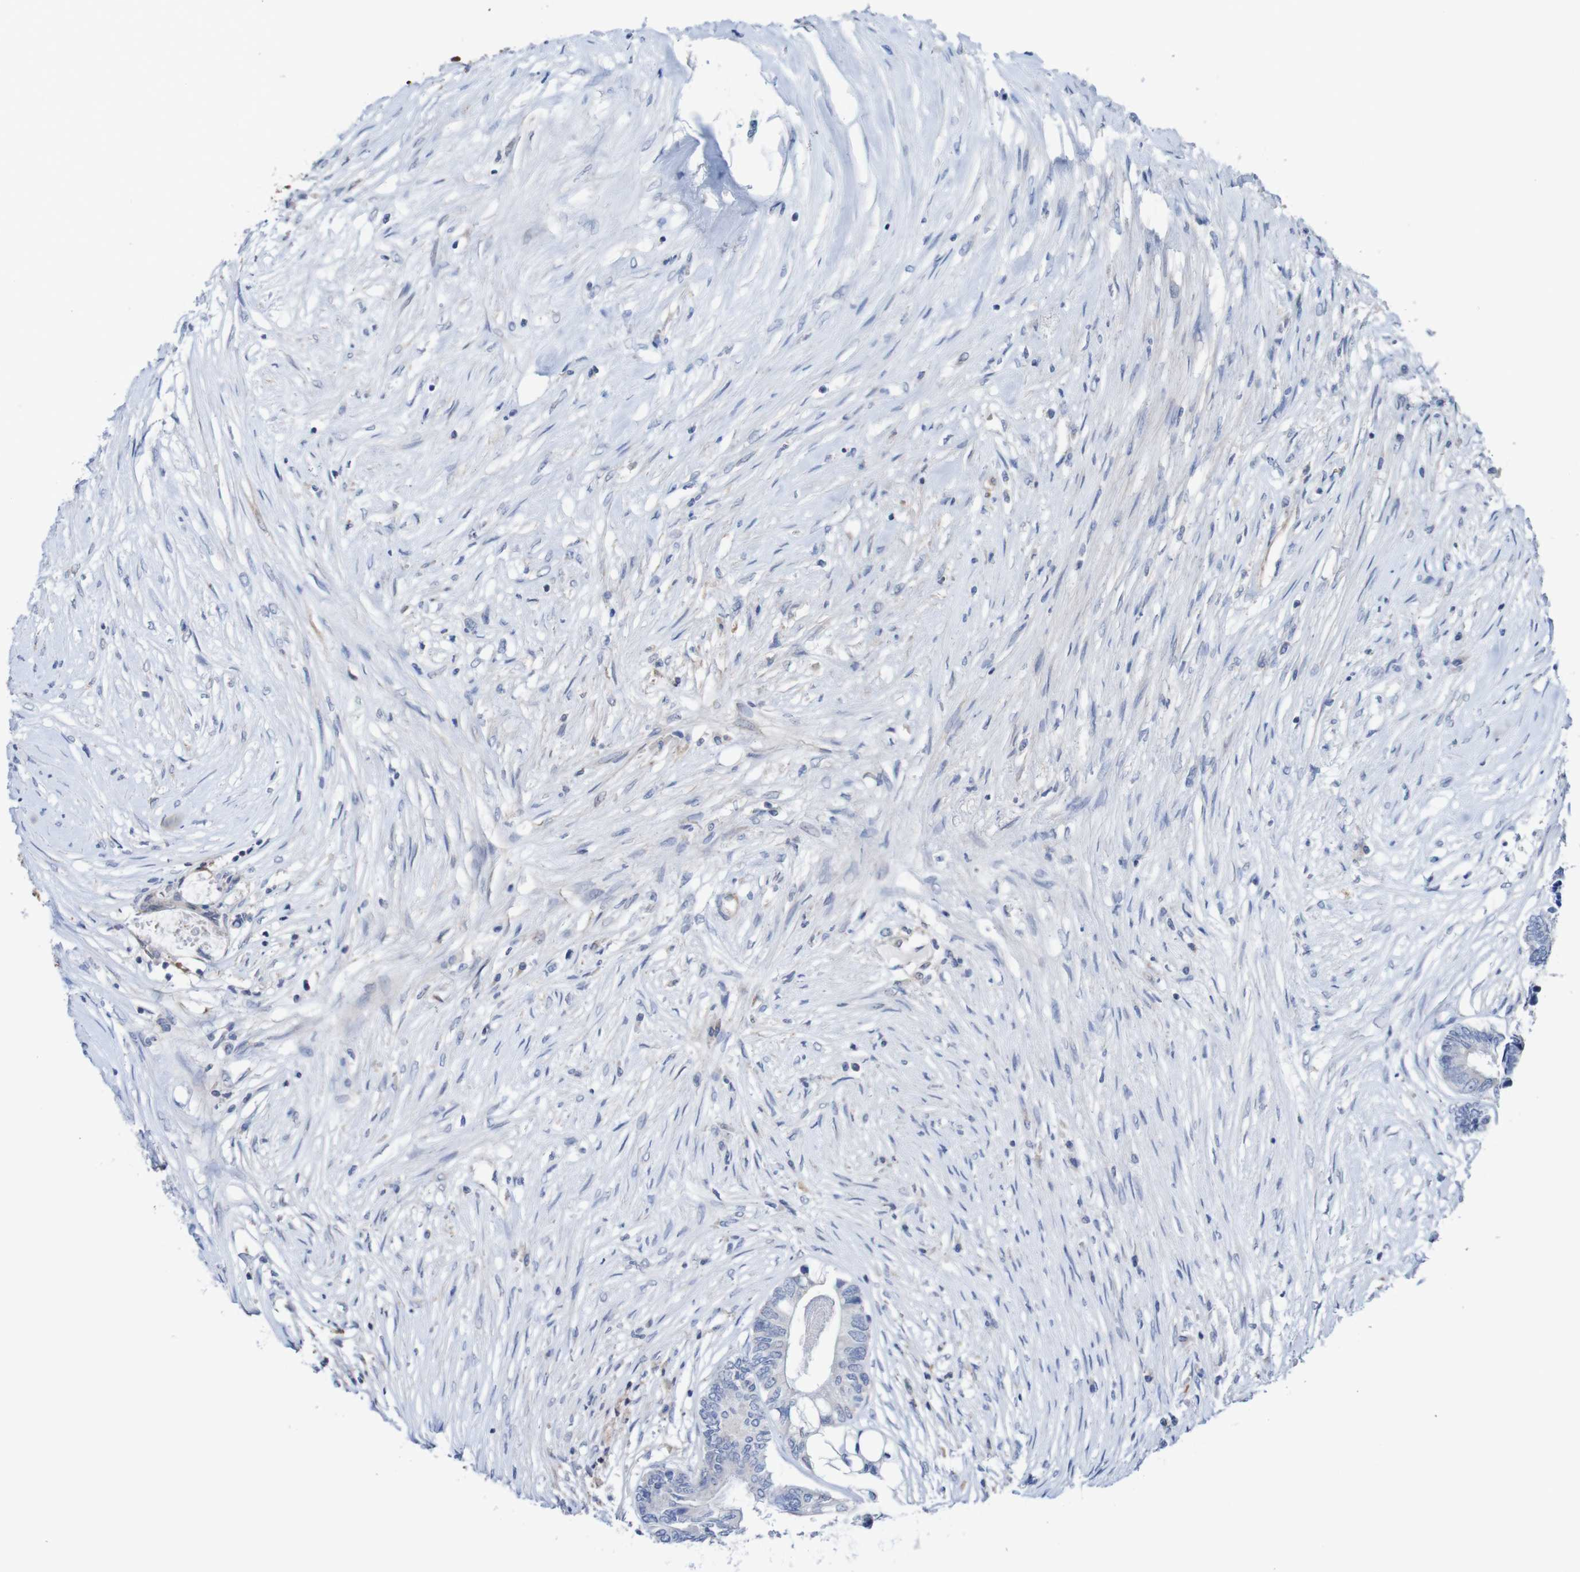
{"staining": {"intensity": "negative", "quantity": "none", "location": "none"}, "tissue": "colorectal cancer", "cell_type": "Tumor cells", "image_type": "cancer", "snomed": [{"axis": "morphology", "description": "Adenocarcinoma, NOS"}, {"axis": "topography", "description": "Rectum"}], "caption": "Immunohistochemical staining of adenocarcinoma (colorectal) demonstrates no significant staining in tumor cells. (Immunohistochemistry (ihc), brightfield microscopy, high magnification).", "gene": "RIGI", "patient": {"sex": "male", "age": 63}}